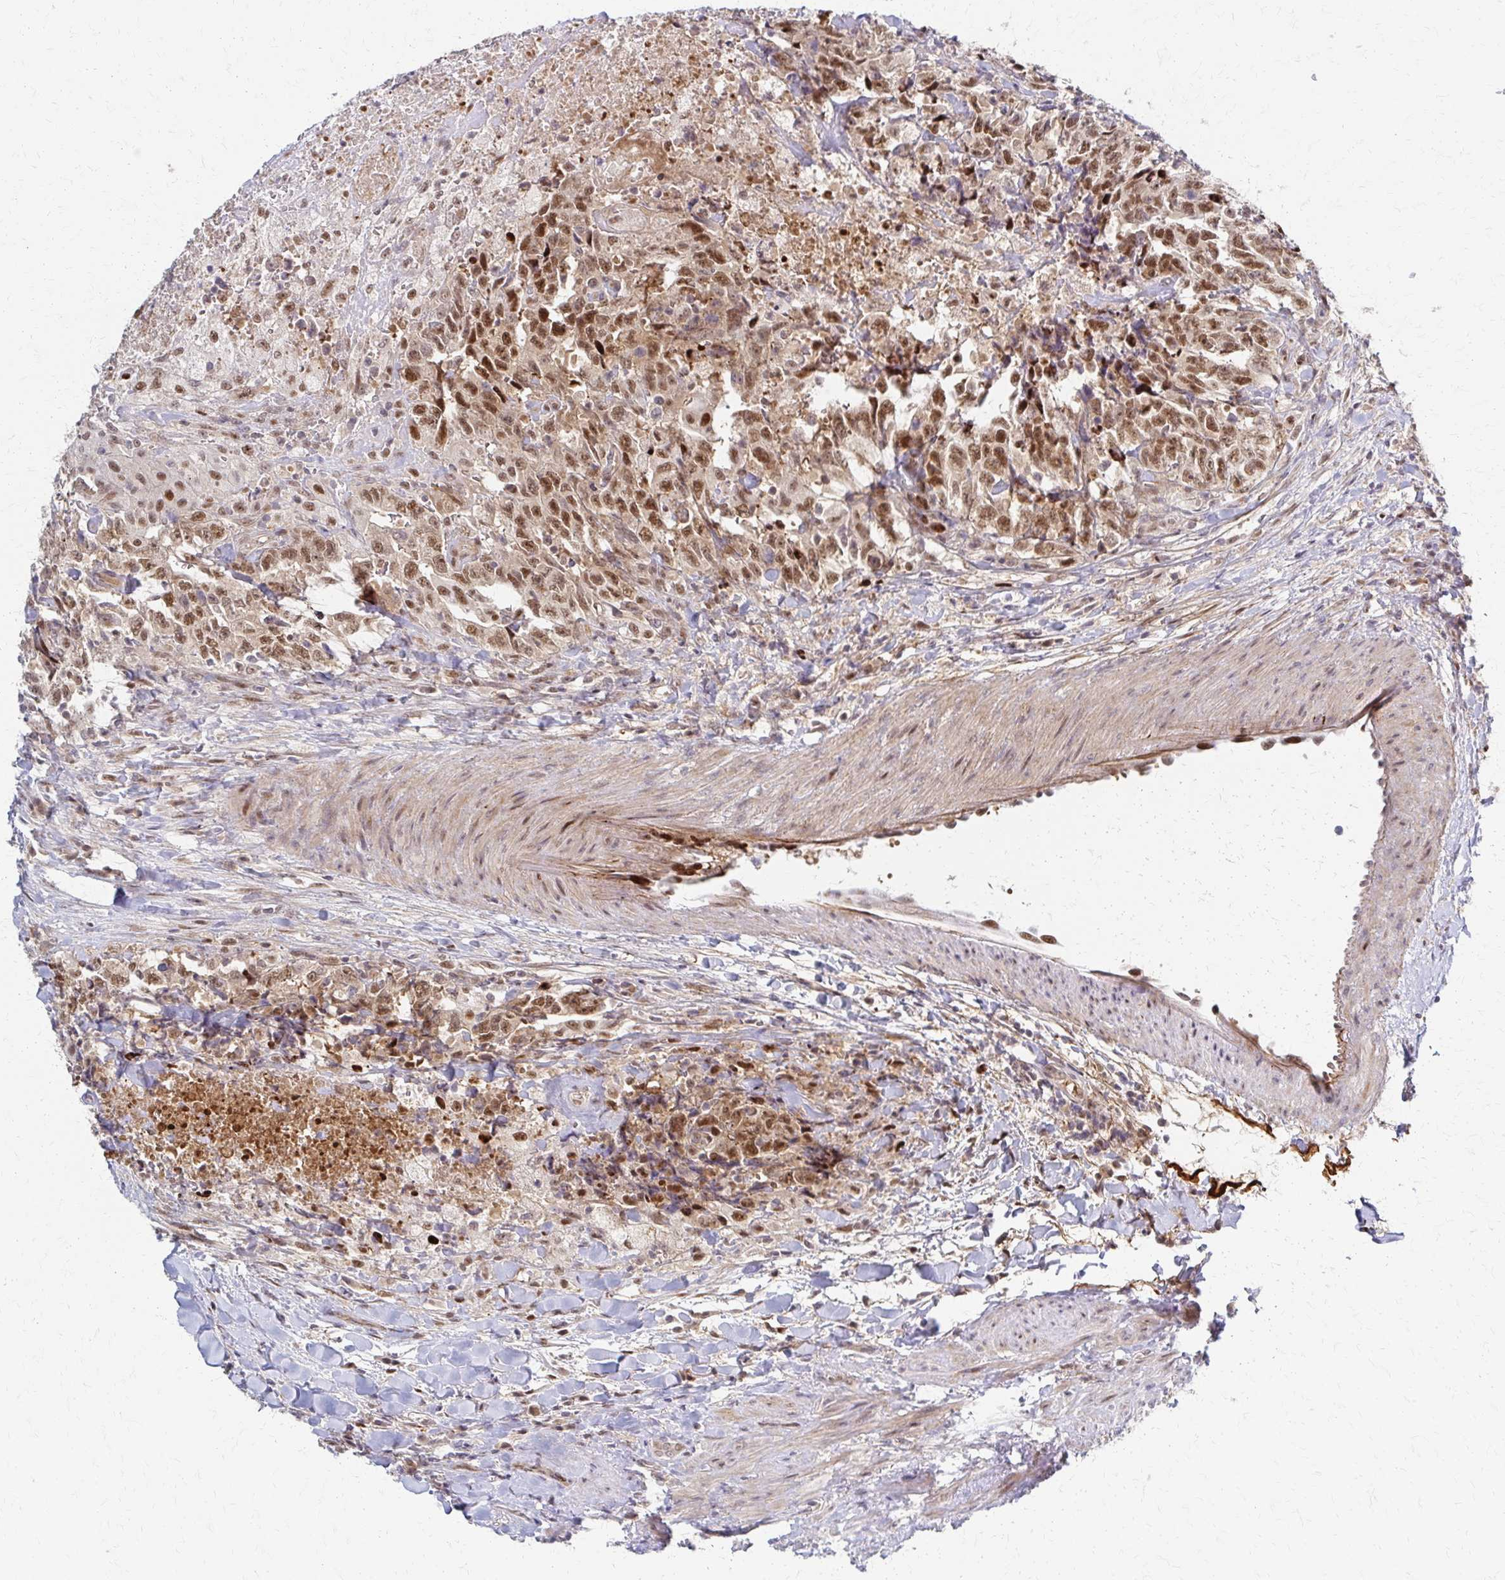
{"staining": {"intensity": "moderate", "quantity": ">75%", "location": "nuclear"}, "tissue": "testis cancer", "cell_type": "Tumor cells", "image_type": "cancer", "snomed": [{"axis": "morphology", "description": "Carcinoma, Embryonal, NOS"}, {"axis": "topography", "description": "Testis"}], "caption": "The photomicrograph reveals staining of testis embryonal carcinoma, revealing moderate nuclear protein expression (brown color) within tumor cells.", "gene": "PSMD7", "patient": {"sex": "male", "age": 24}}